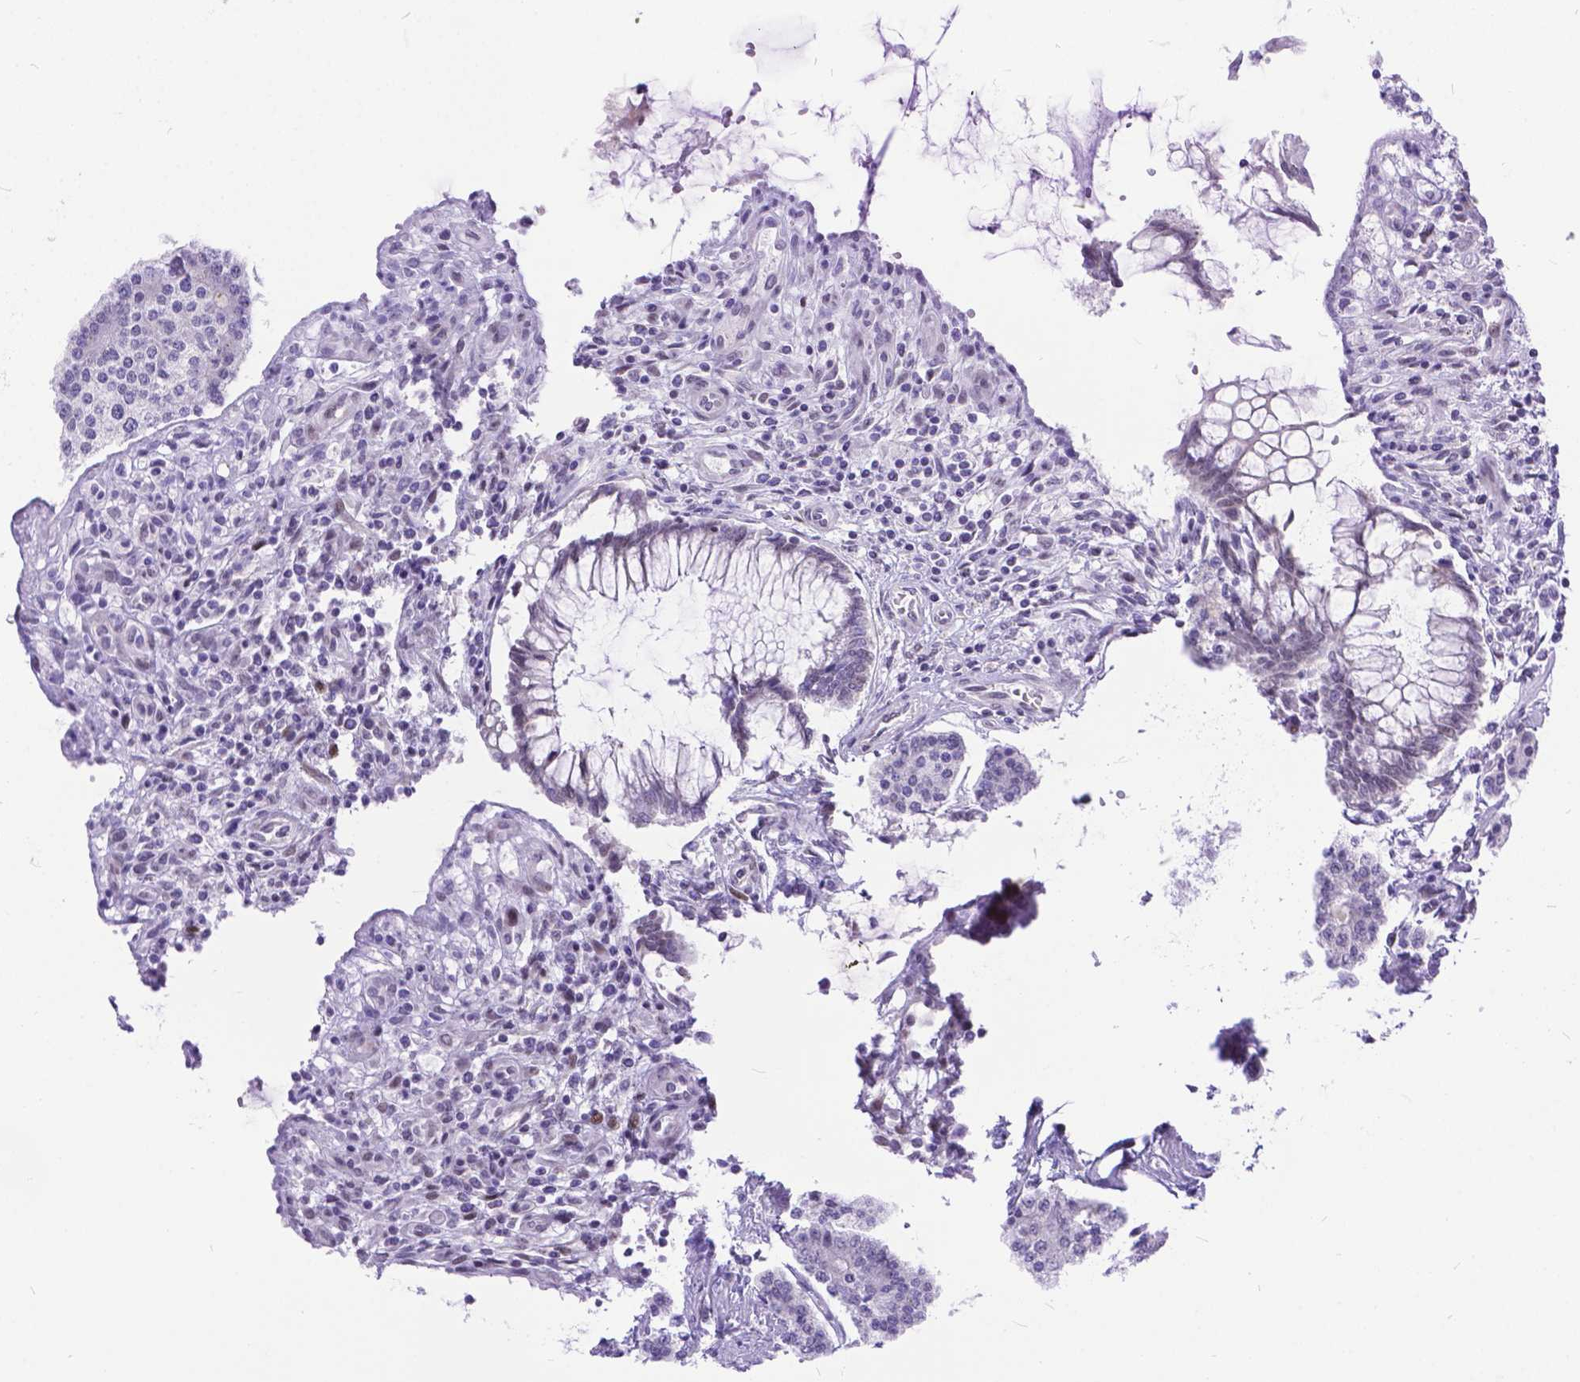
{"staining": {"intensity": "negative", "quantity": "none", "location": "none"}, "tissue": "carcinoid", "cell_type": "Tumor cells", "image_type": "cancer", "snomed": [{"axis": "morphology", "description": "Carcinoid, malignant, NOS"}, {"axis": "topography", "description": "Small intestine"}], "caption": "Carcinoid was stained to show a protein in brown. There is no significant positivity in tumor cells.", "gene": "FAM124B", "patient": {"sex": "female", "age": 65}}